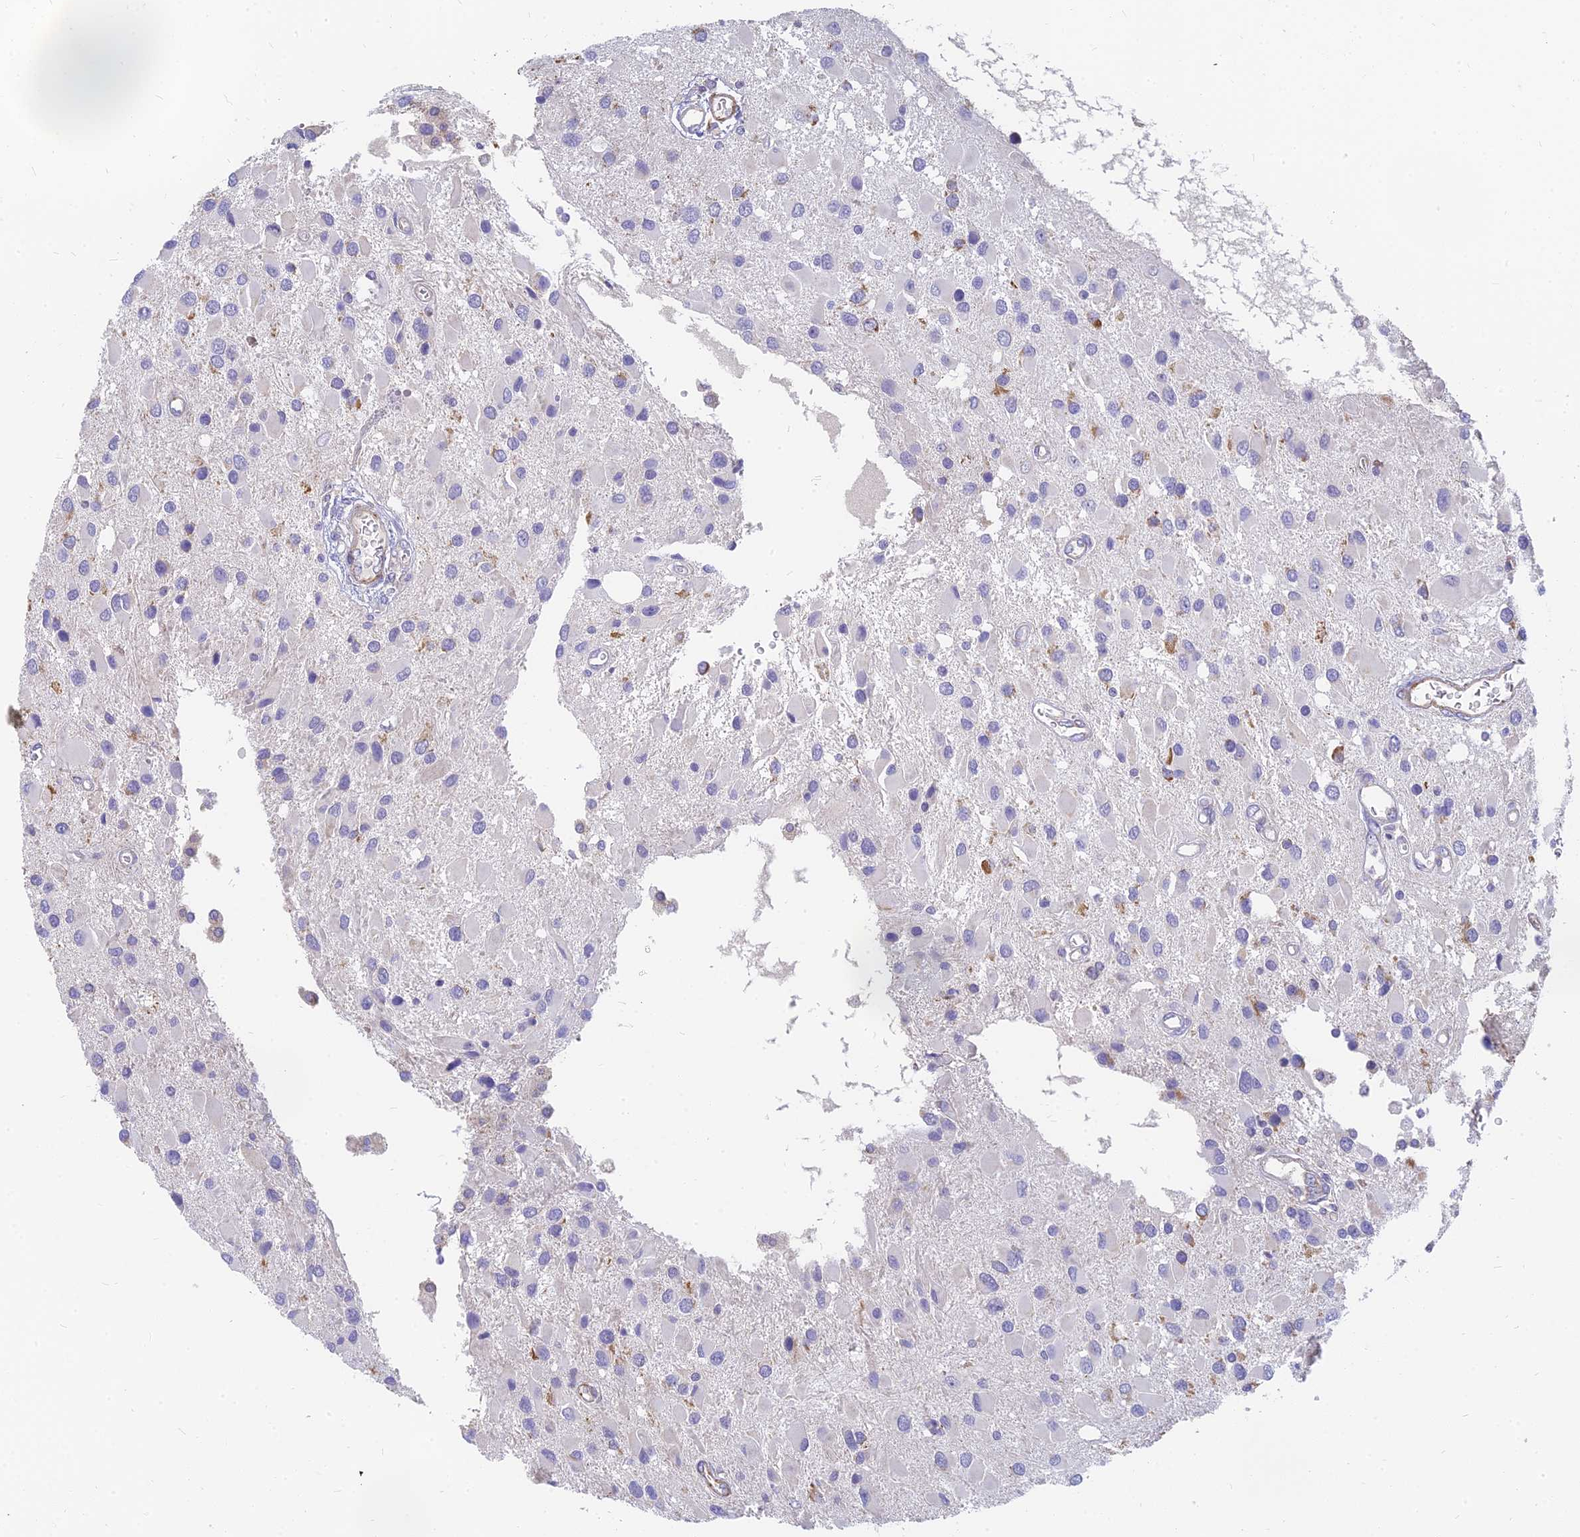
{"staining": {"intensity": "moderate", "quantity": "<25%", "location": "cytoplasmic/membranous"}, "tissue": "glioma", "cell_type": "Tumor cells", "image_type": "cancer", "snomed": [{"axis": "morphology", "description": "Glioma, malignant, High grade"}, {"axis": "topography", "description": "Brain"}], "caption": "Tumor cells exhibit low levels of moderate cytoplasmic/membranous staining in approximately <25% of cells in human malignant glioma (high-grade).", "gene": "MRPL15", "patient": {"sex": "male", "age": 53}}